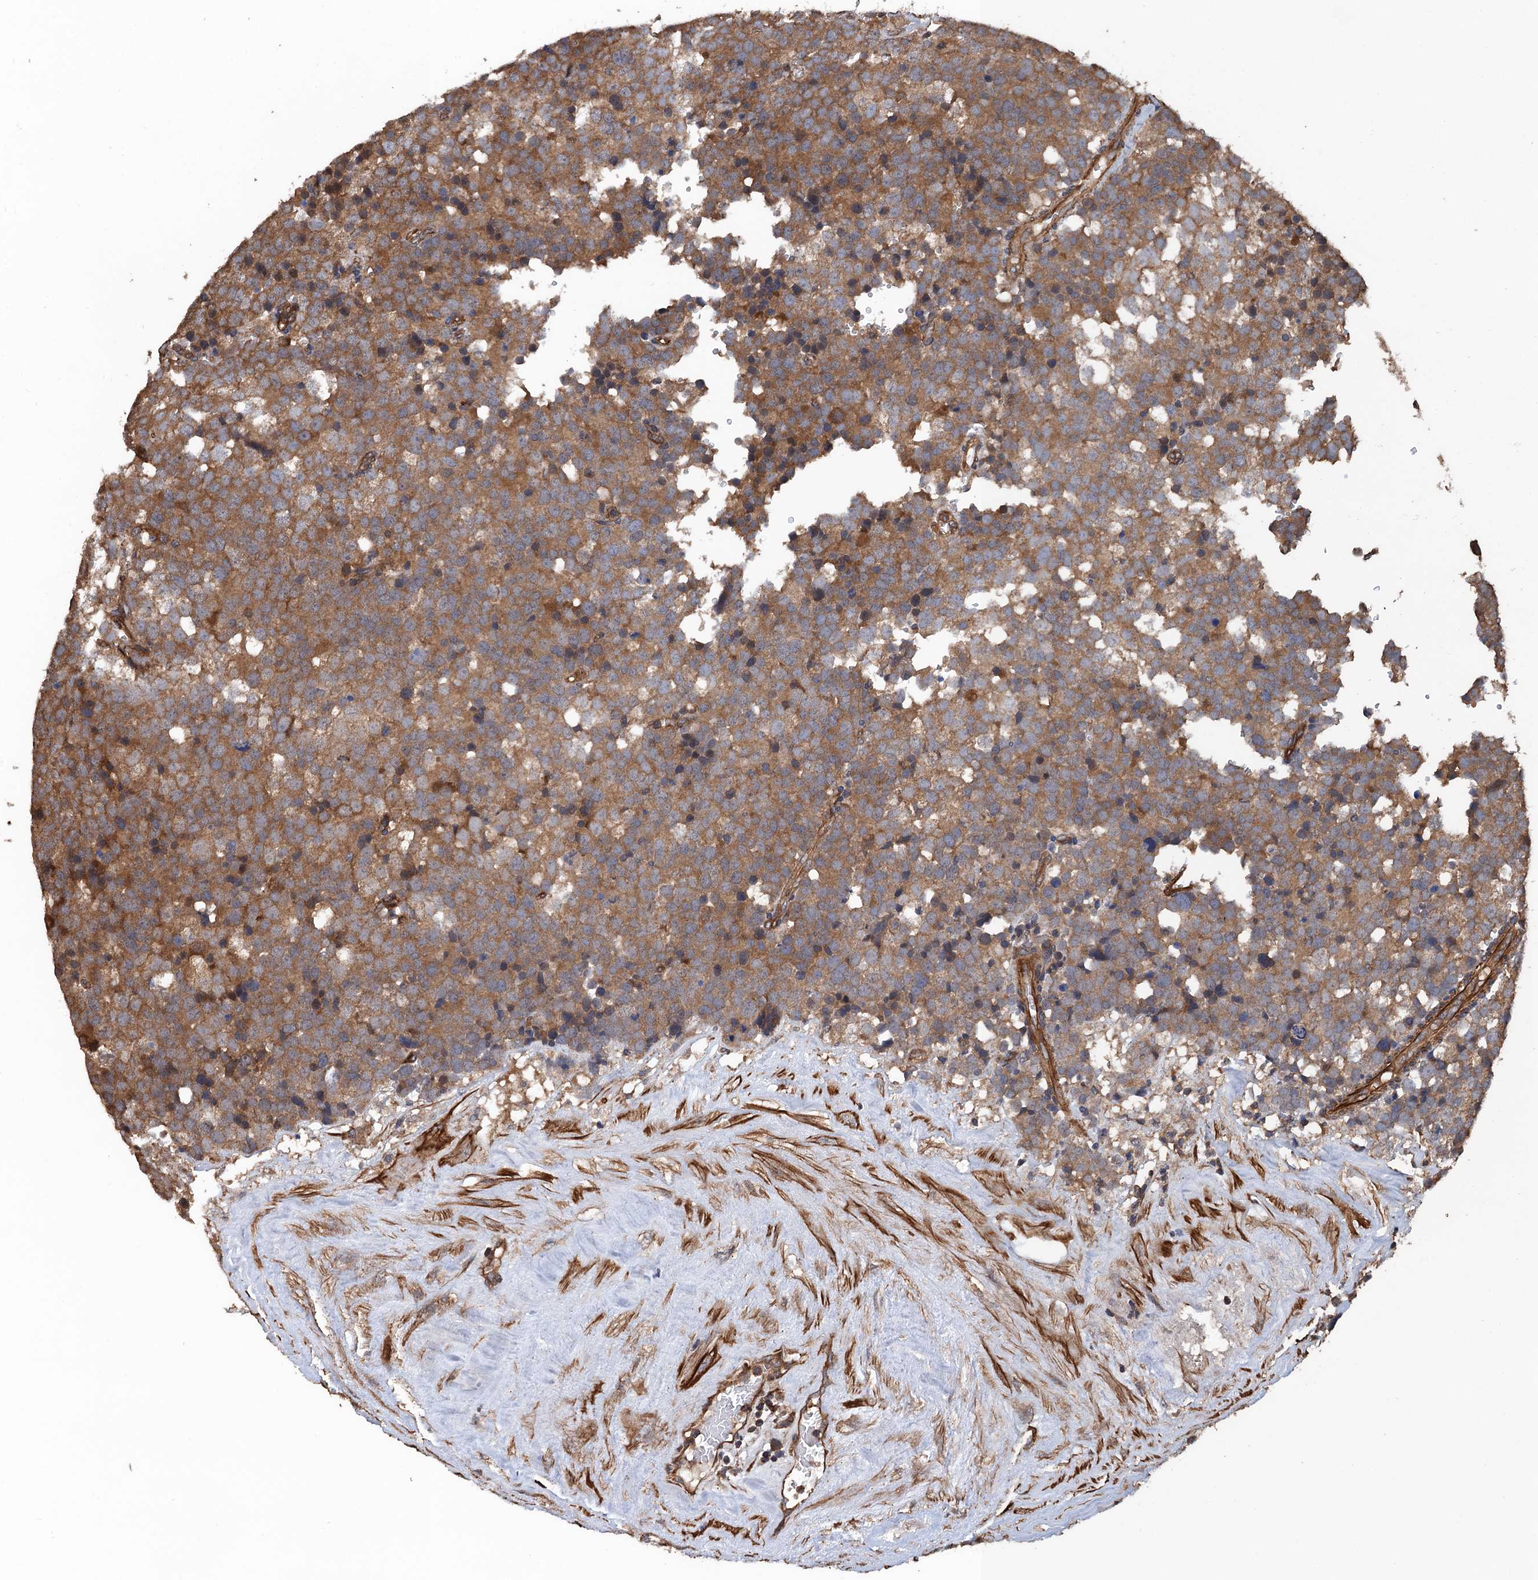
{"staining": {"intensity": "moderate", "quantity": ">75%", "location": "cytoplasmic/membranous"}, "tissue": "testis cancer", "cell_type": "Tumor cells", "image_type": "cancer", "snomed": [{"axis": "morphology", "description": "Seminoma, NOS"}, {"axis": "topography", "description": "Testis"}], "caption": "A high-resolution micrograph shows IHC staining of seminoma (testis), which demonstrates moderate cytoplasmic/membranous staining in approximately >75% of tumor cells.", "gene": "PPP4R1", "patient": {"sex": "male", "age": 71}}